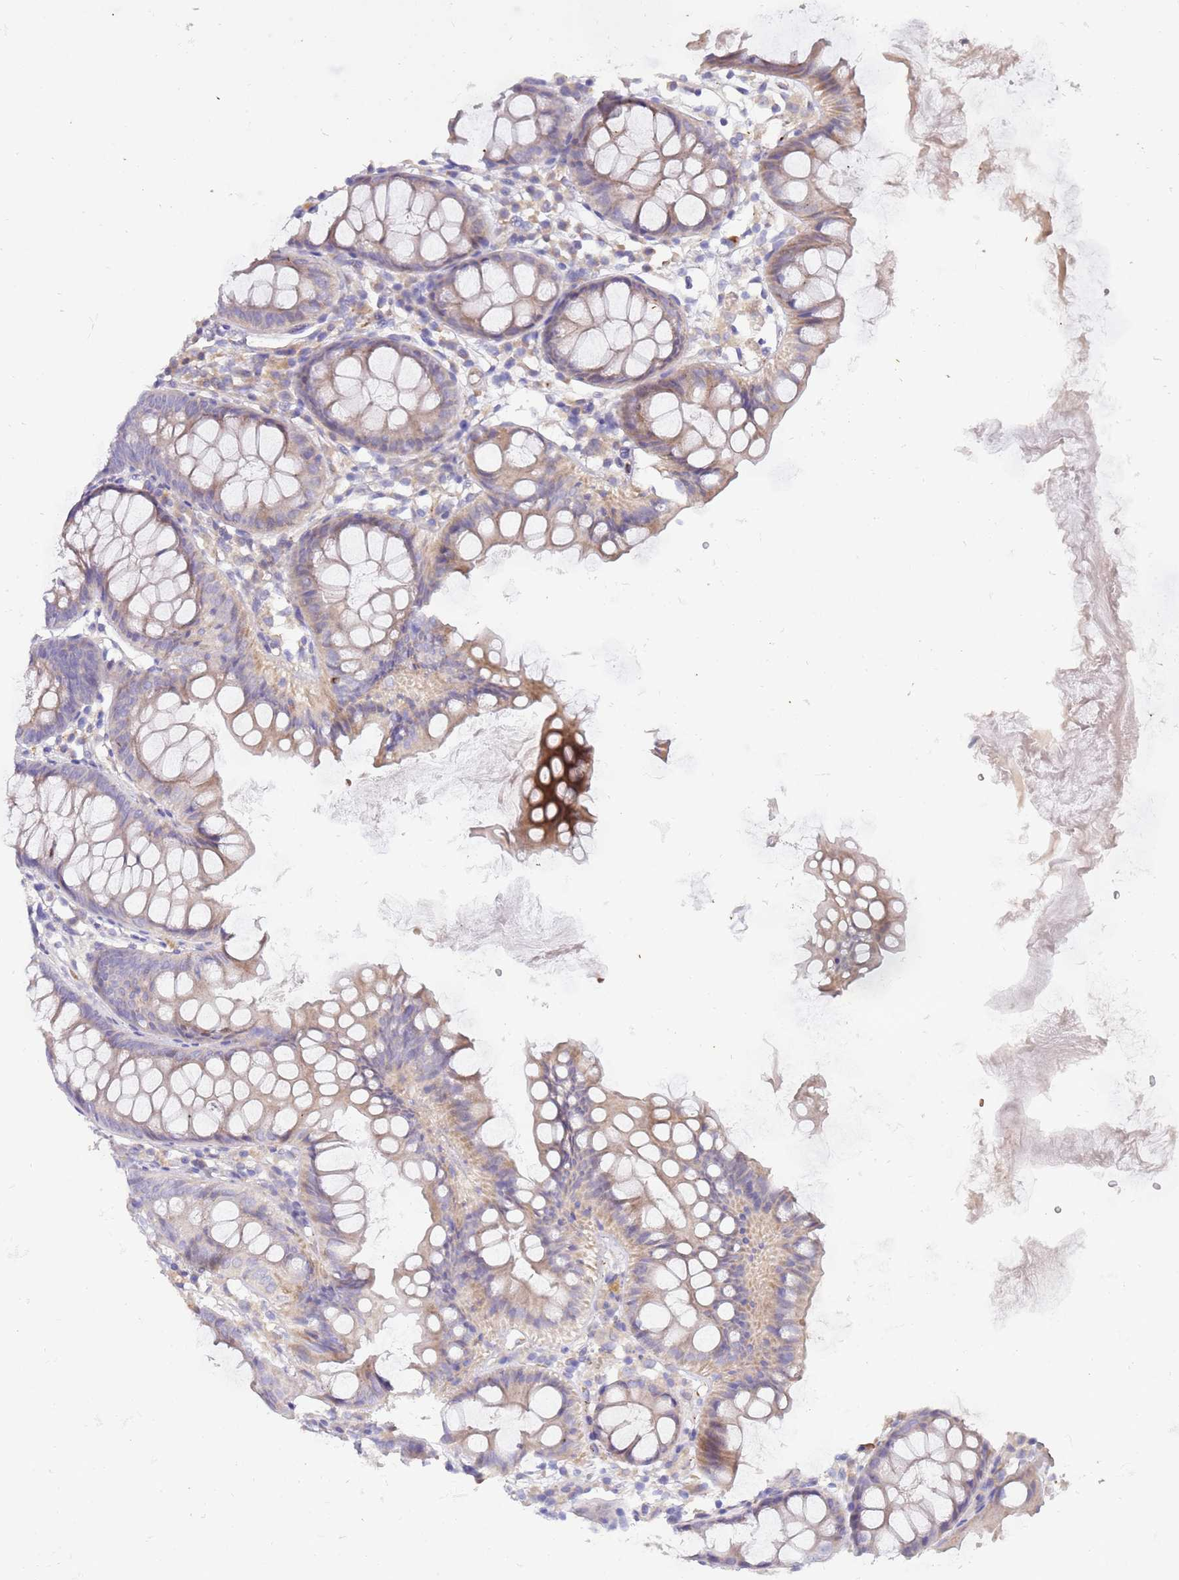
{"staining": {"intensity": "weak", "quantity": "<25%", "location": "cytoplasmic/membranous"}, "tissue": "colon", "cell_type": "Endothelial cells", "image_type": "normal", "snomed": [{"axis": "morphology", "description": "Normal tissue, NOS"}, {"axis": "topography", "description": "Colon"}], "caption": "Immunohistochemistry (IHC) of normal human colon demonstrates no staining in endothelial cells.", "gene": "NMUR2", "patient": {"sex": "female", "age": 84}}